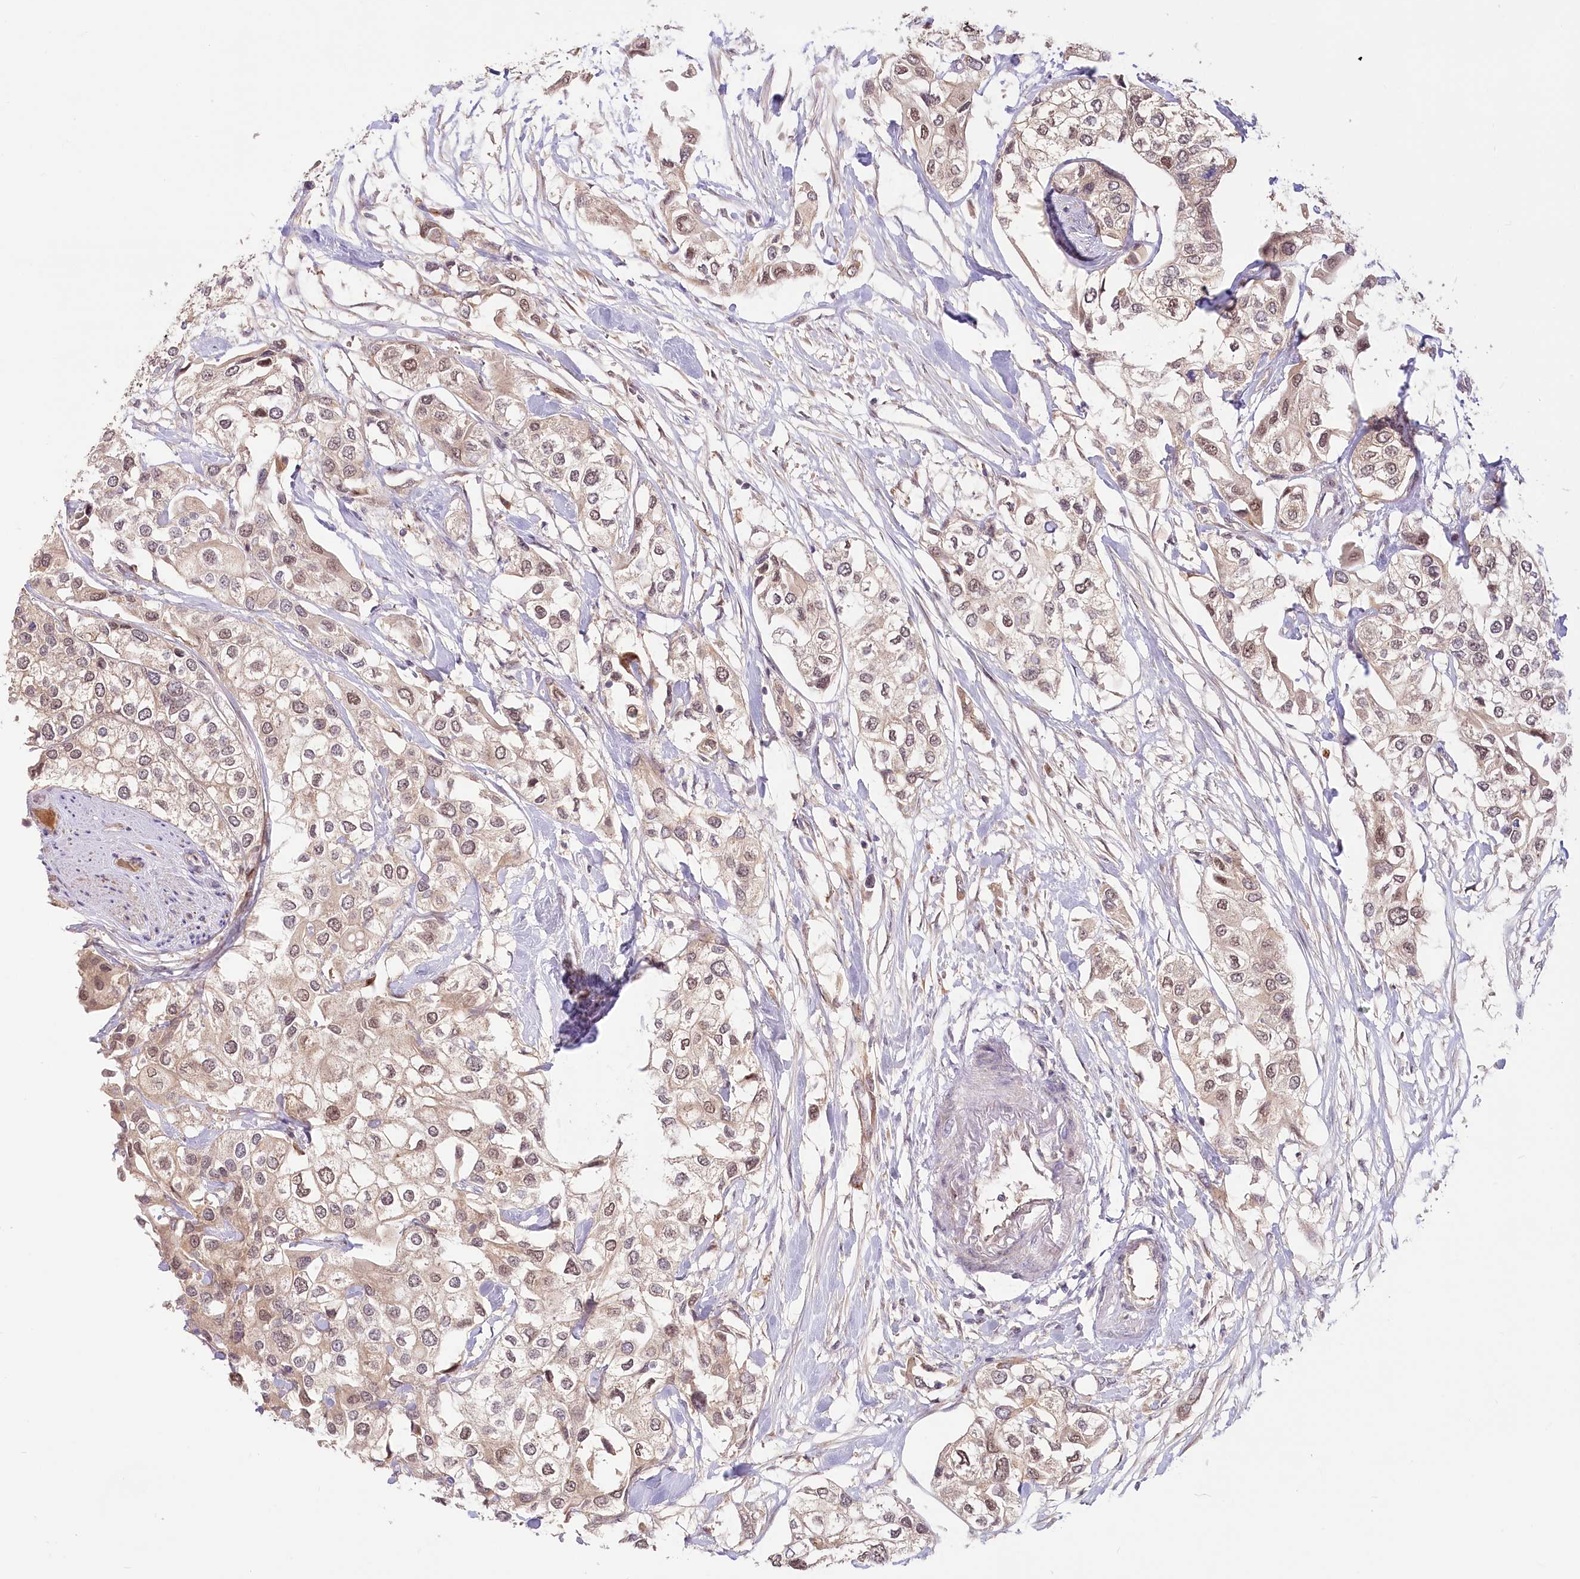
{"staining": {"intensity": "weak", "quantity": ">75%", "location": "cytoplasmic/membranous,nuclear"}, "tissue": "urothelial cancer", "cell_type": "Tumor cells", "image_type": "cancer", "snomed": [{"axis": "morphology", "description": "Urothelial carcinoma, High grade"}, {"axis": "topography", "description": "Urinary bladder"}], "caption": "Immunohistochemical staining of urothelial carcinoma (high-grade) demonstrates low levels of weak cytoplasmic/membranous and nuclear protein staining in about >75% of tumor cells. The protein is shown in brown color, while the nuclei are stained blue.", "gene": "CEP70", "patient": {"sex": "male", "age": 64}}